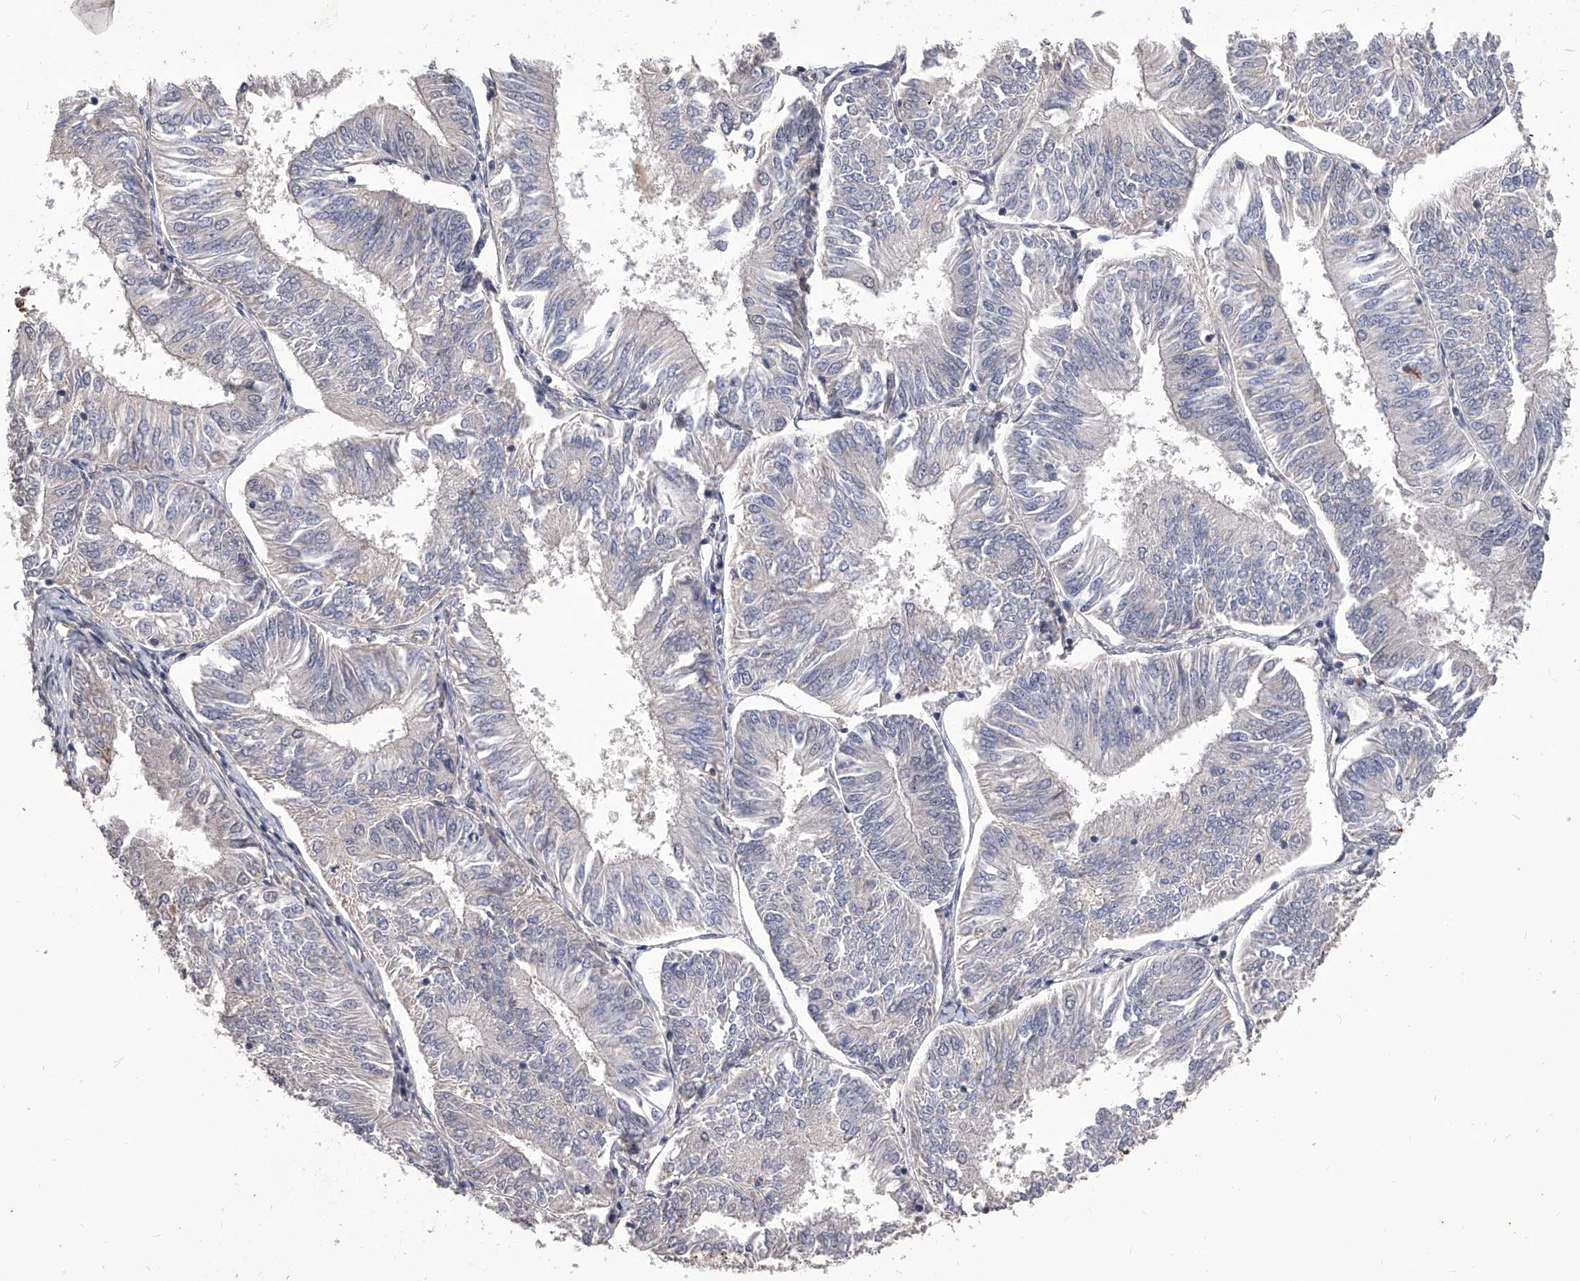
{"staining": {"intensity": "negative", "quantity": "none", "location": "none"}, "tissue": "endometrial cancer", "cell_type": "Tumor cells", "image_type": "cancer", "snomed": [{"axis": "morphology", "description": "Adenocarcinoma, NOS"}, {"axis": "topography", "description": "Endometrium"}], "caption": "This is an immunohistochemistry photomicrograph of human adenocarcinoma (endometrial). There is no staining in tumor cells.", "gene": "CFAP410", "patient": {"sex": "female", "age": 58}}